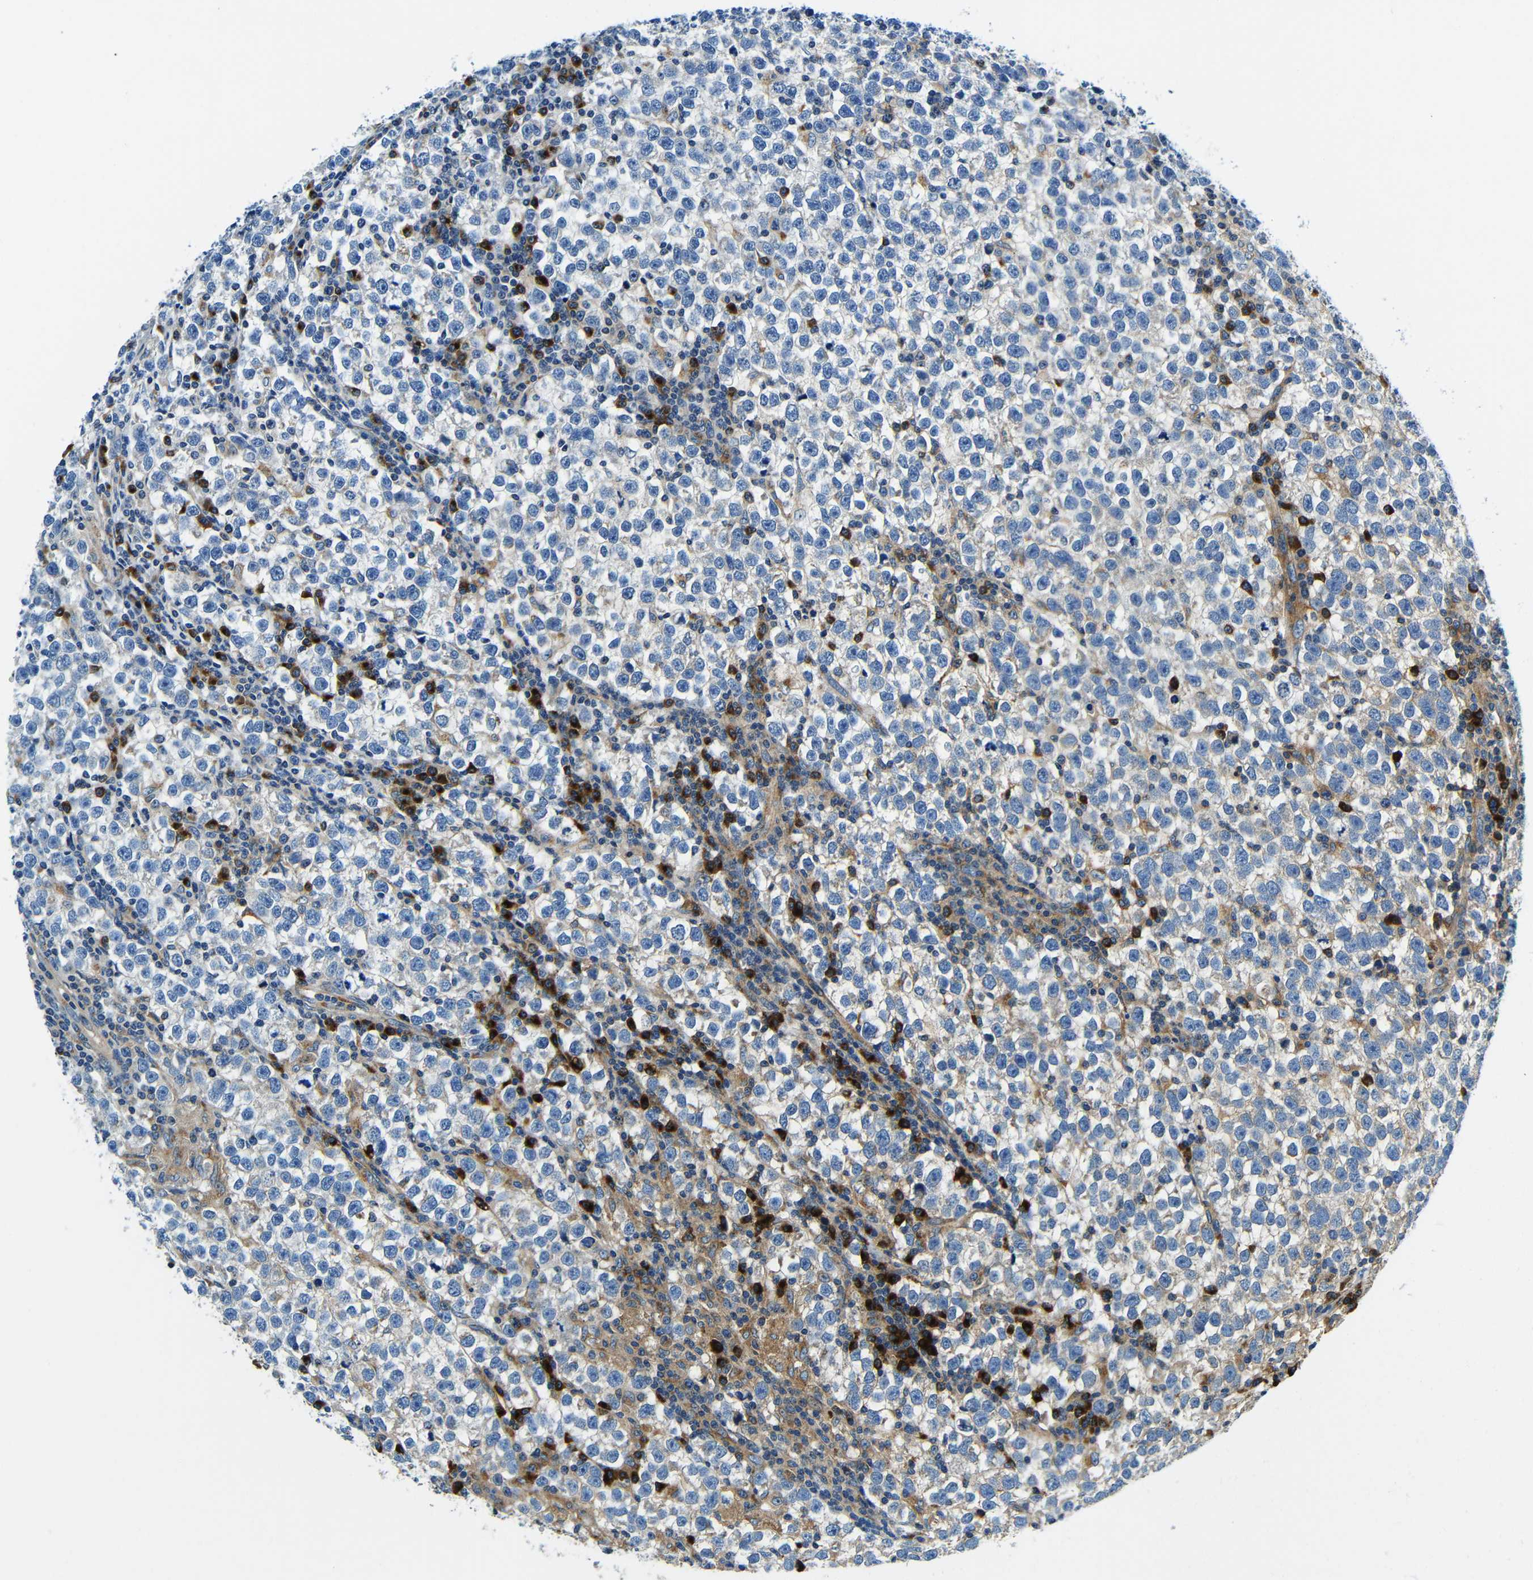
{"staining": {"intensity": "negative", "quantity": "none", "location": "none"}, "tissue": "testis cancer", "cell_type": "Tumor cells", "image_type": "cancer", "snomed": [{"axis": "morphology", "description": "Normal tissue, NOS"}, {"axis": "morphology", "description": "Seminoma, NOS"}, {"axis": "topography", "description": "Testis"}], "caption": "This is an immunohistochemistry histopathology image of testis seminoma. There is no positivity in tumor cells.", "gene": "USO1", "patient": {"sex": "male", "age": 43}}